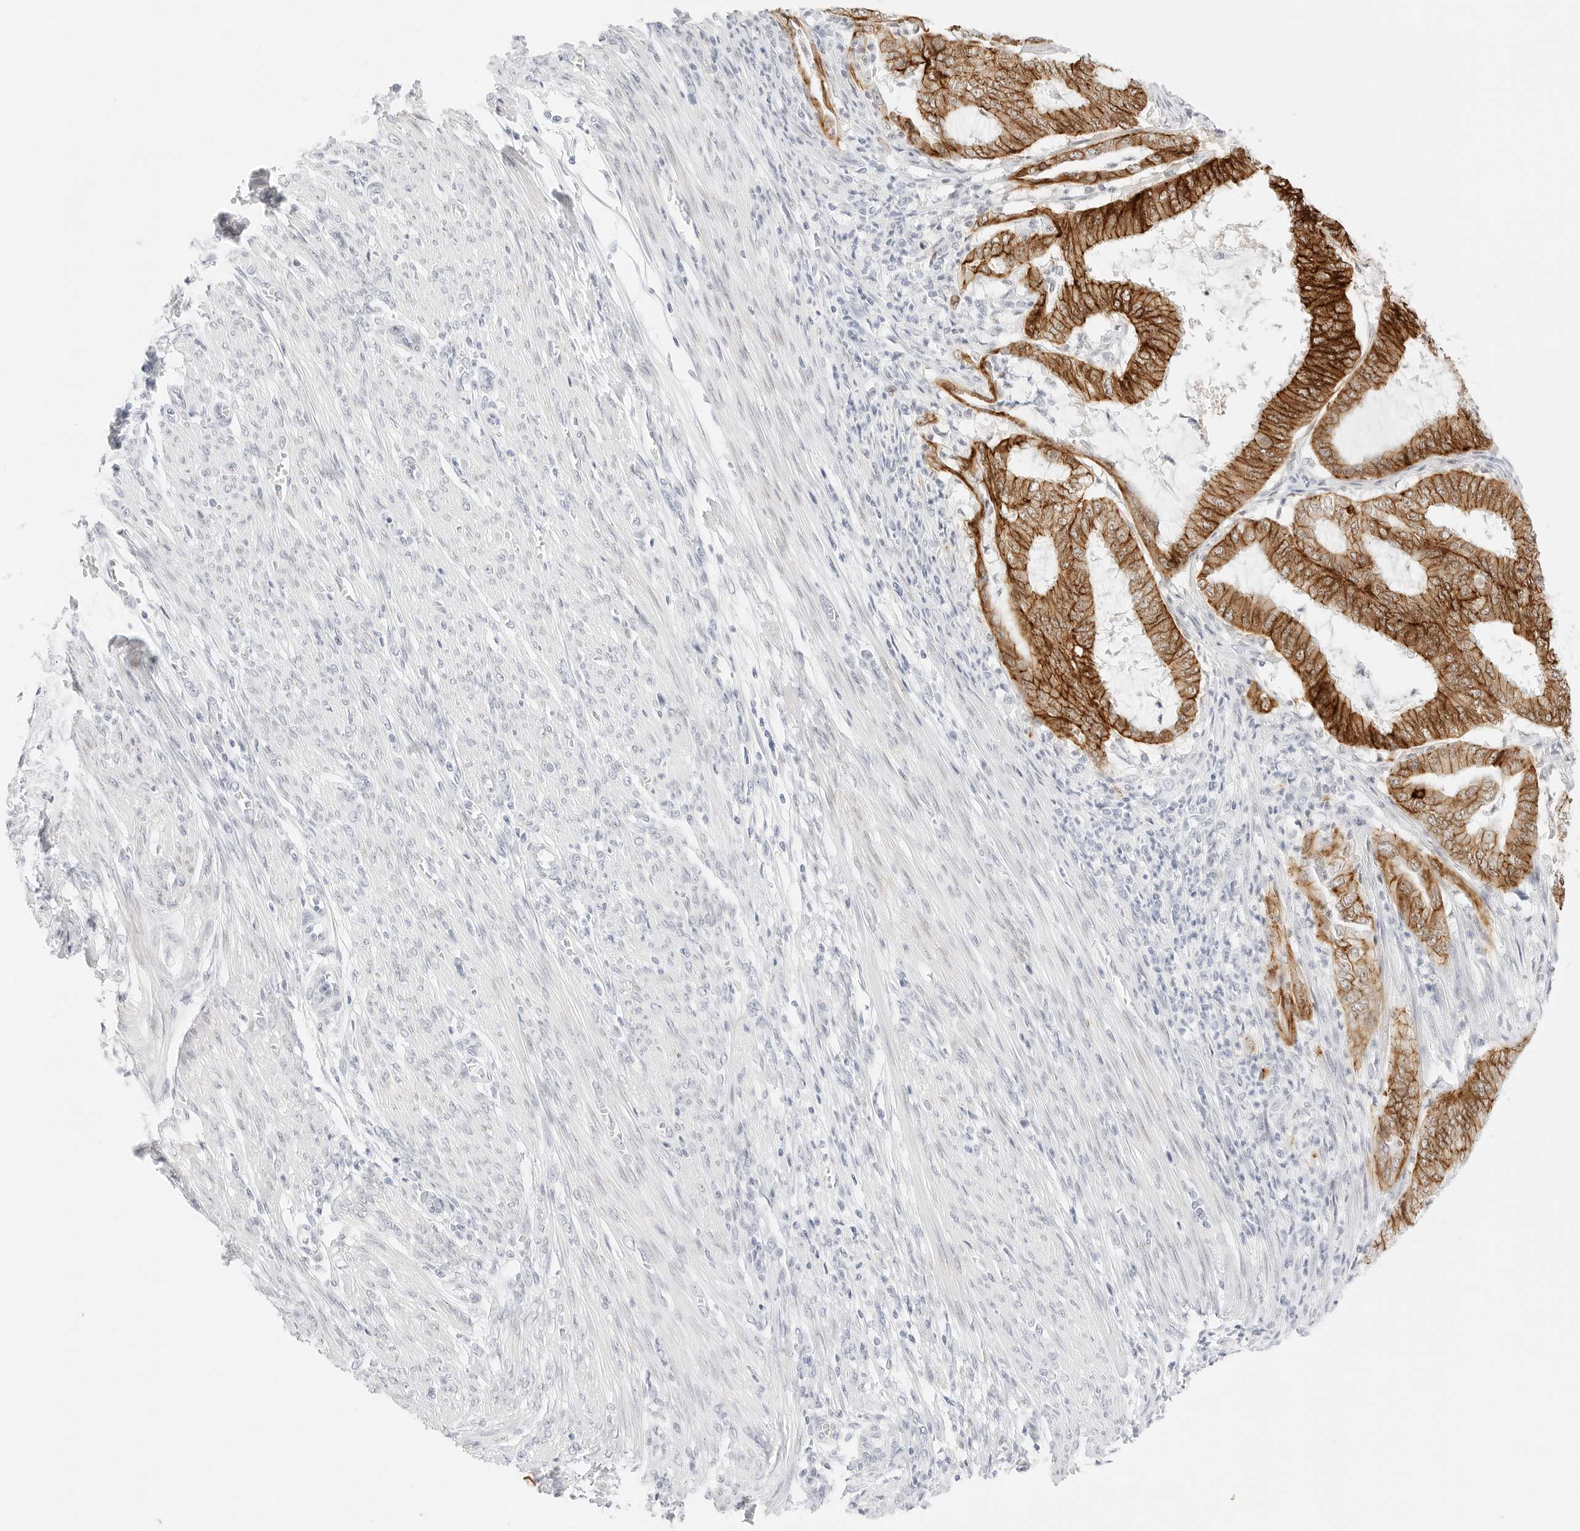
{"staining": {"intensity": "strong", "quantity": ">75%", "location": "cytoplasmic/membranous"}, "tissue": "endometrial cancer", "cell_type": "Tumor cells", "image_type": "cancer", "snomed": [{"axis": "morphology", "description": "Adenocarcinoma, NOS"}, {"axis": "topography", "description": "Endometrium"}], "caption": "A photomicrograph showing strong cytoplasmic/membranous staining in about >75% of tumor cells in endometrial adenocarcinoma, as visualized by brown immunohistochemical staining.", "gene": "CDH1", "patient": {"sex": "female", "age": 51}}